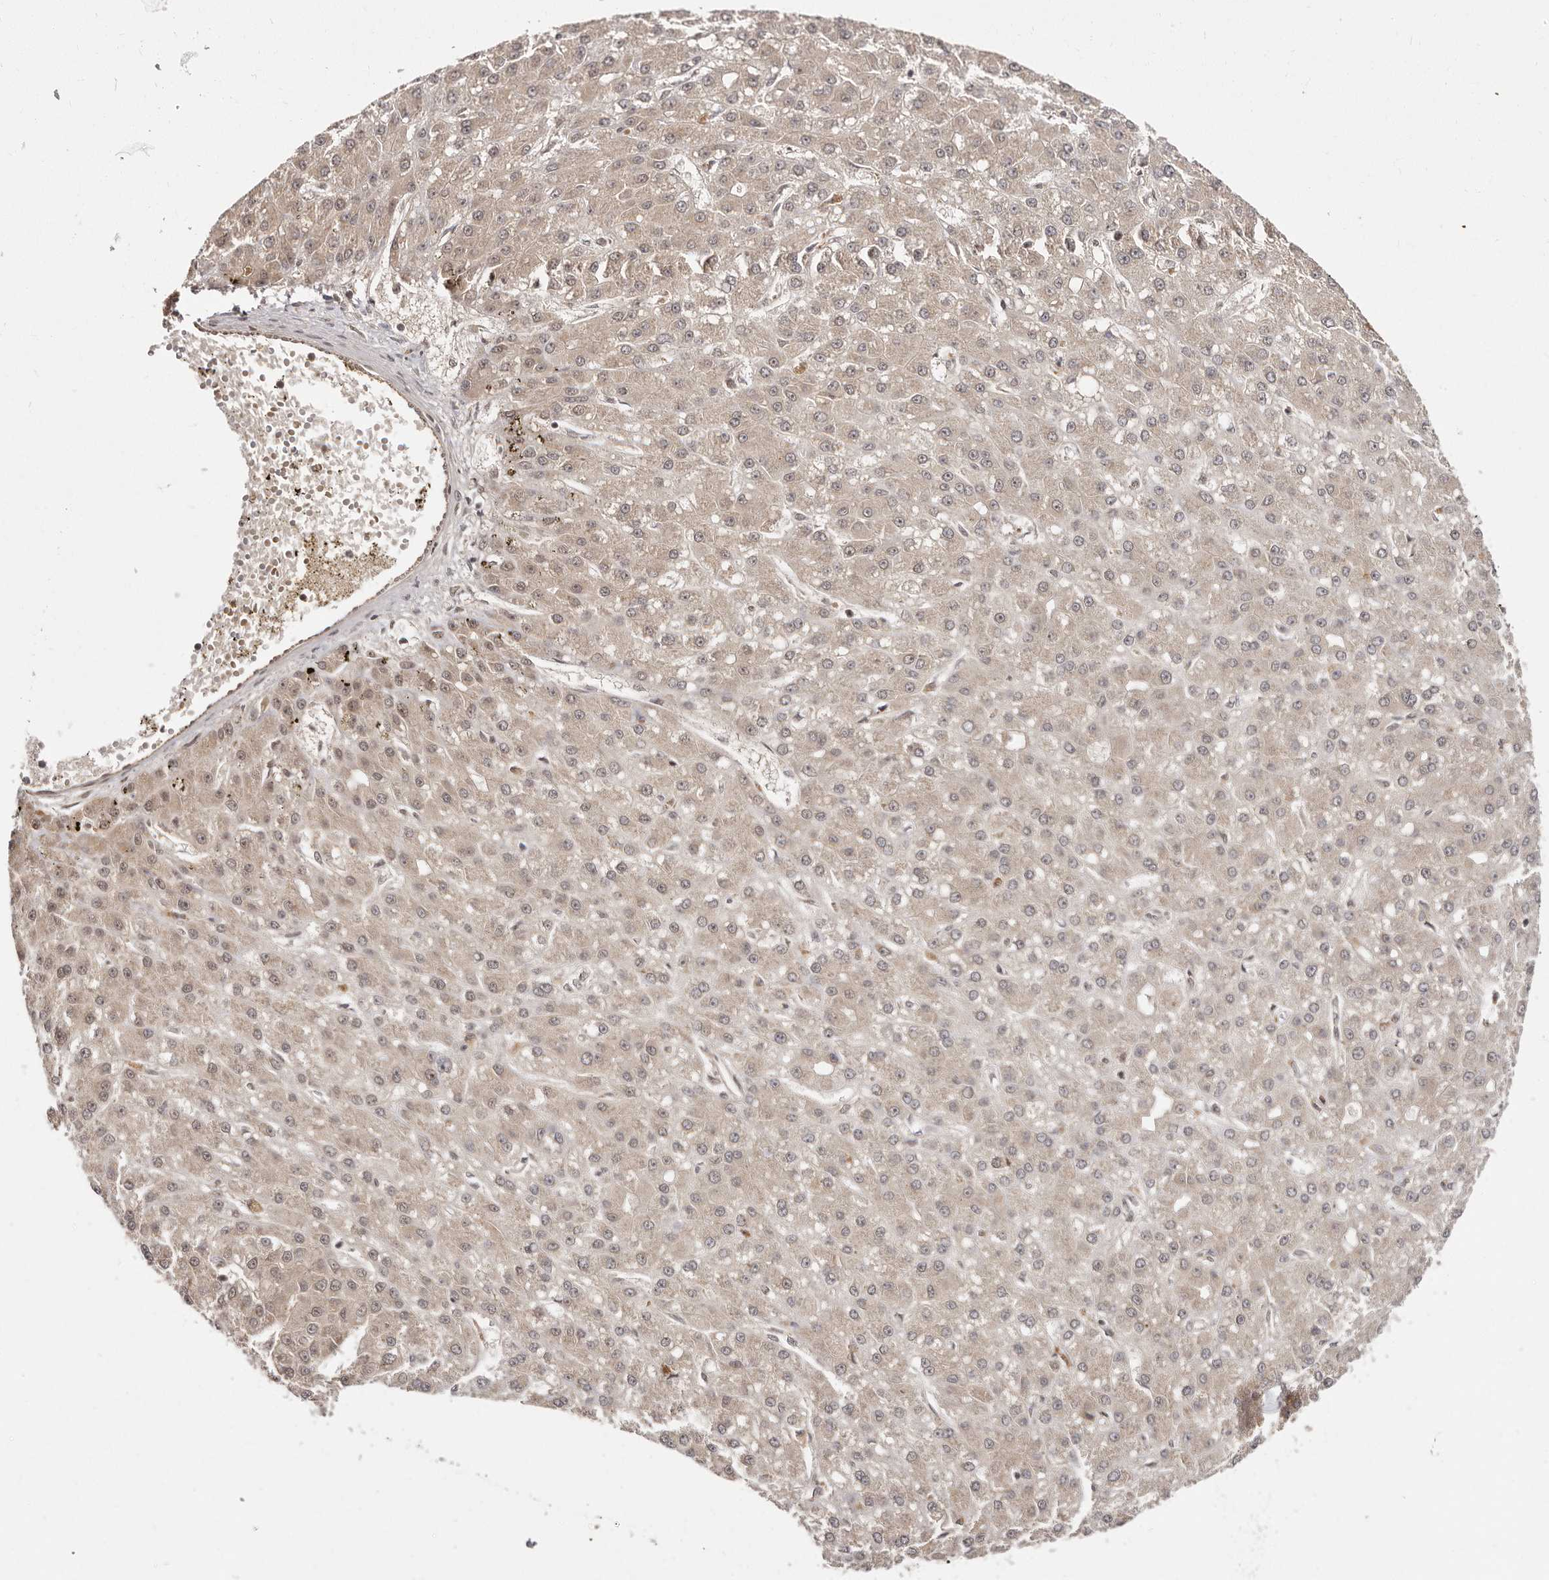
{"staining": {"intensity": "weak", "quantity": ">75%", "location": "cytoplasmic/membranous,nuclear"}, "tissue": "liver cancer", "cell_type": "Tumor cells", "image_type": "cancer", "snomed": [{"axis": "morphology", "description": "Carcinoma, Hepatocellular, NOS"}, {"axis": "topography", "description": "Liver"}], "caption": "The histopathology image exhibits staining of liver hepatocellular carcinoma, revealing weak cytoplasmic/membranous and nuclear protein positivity (brown color) within tumor cells.", "gene": "MED8", "patient": {"sex": "male", "age": 67}}